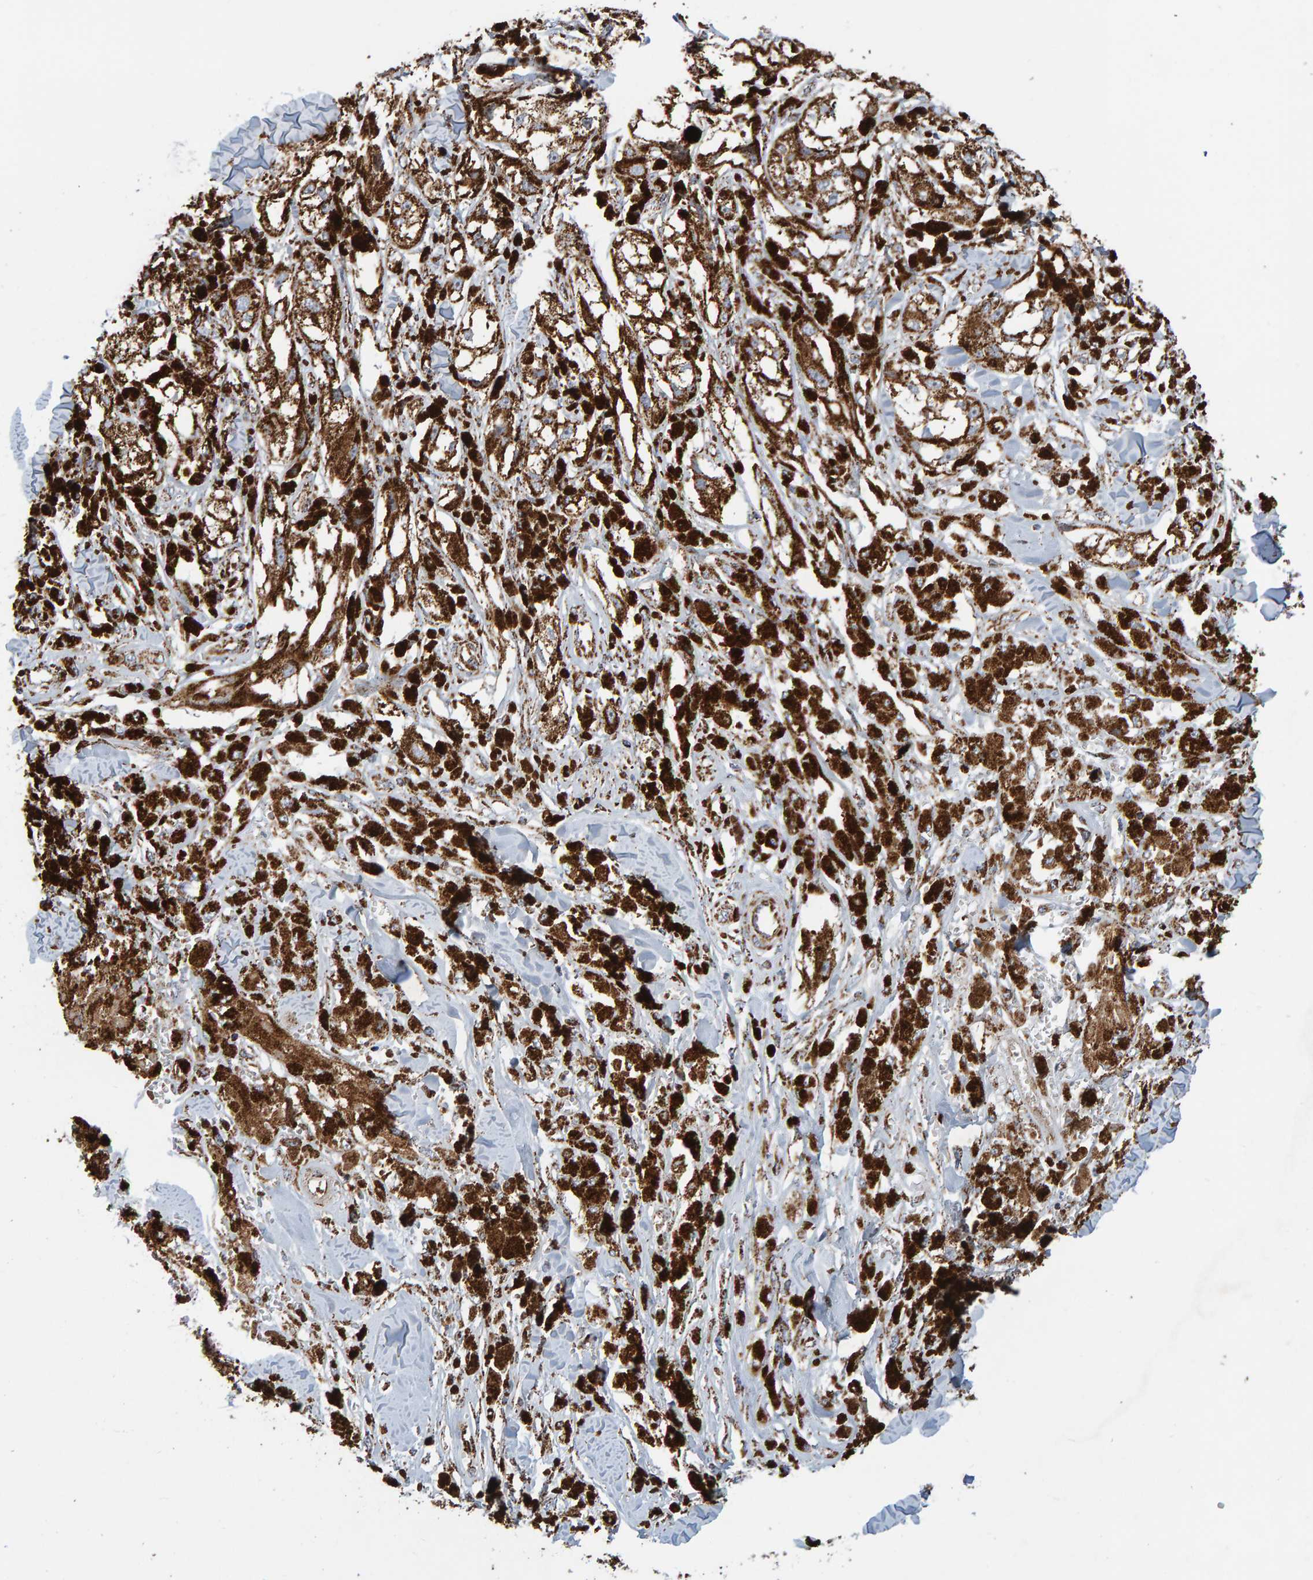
{"staining": {"intensity": "moderate", "quantity": ">75%", "location": "cytoplasmic/membranous"}, "tissue": "melanoma", "cell_type": "Tumor cells", "image_type": "cancer", "snomed": [{"axis": "morphology", "description": "Malignant melanoma, NOS"}, {"axis": "topography", "description": "Skin"}], "caption": "Immunohistochemistry photomicrograph of malignant melanoma stained for a protein (brown), which shows medium levels of moderate cytoplasmic/membranous positivity in about >75% of tumor cells.", "gene": "MRPL45", "patient": {"sex": "male", "age": 88}}